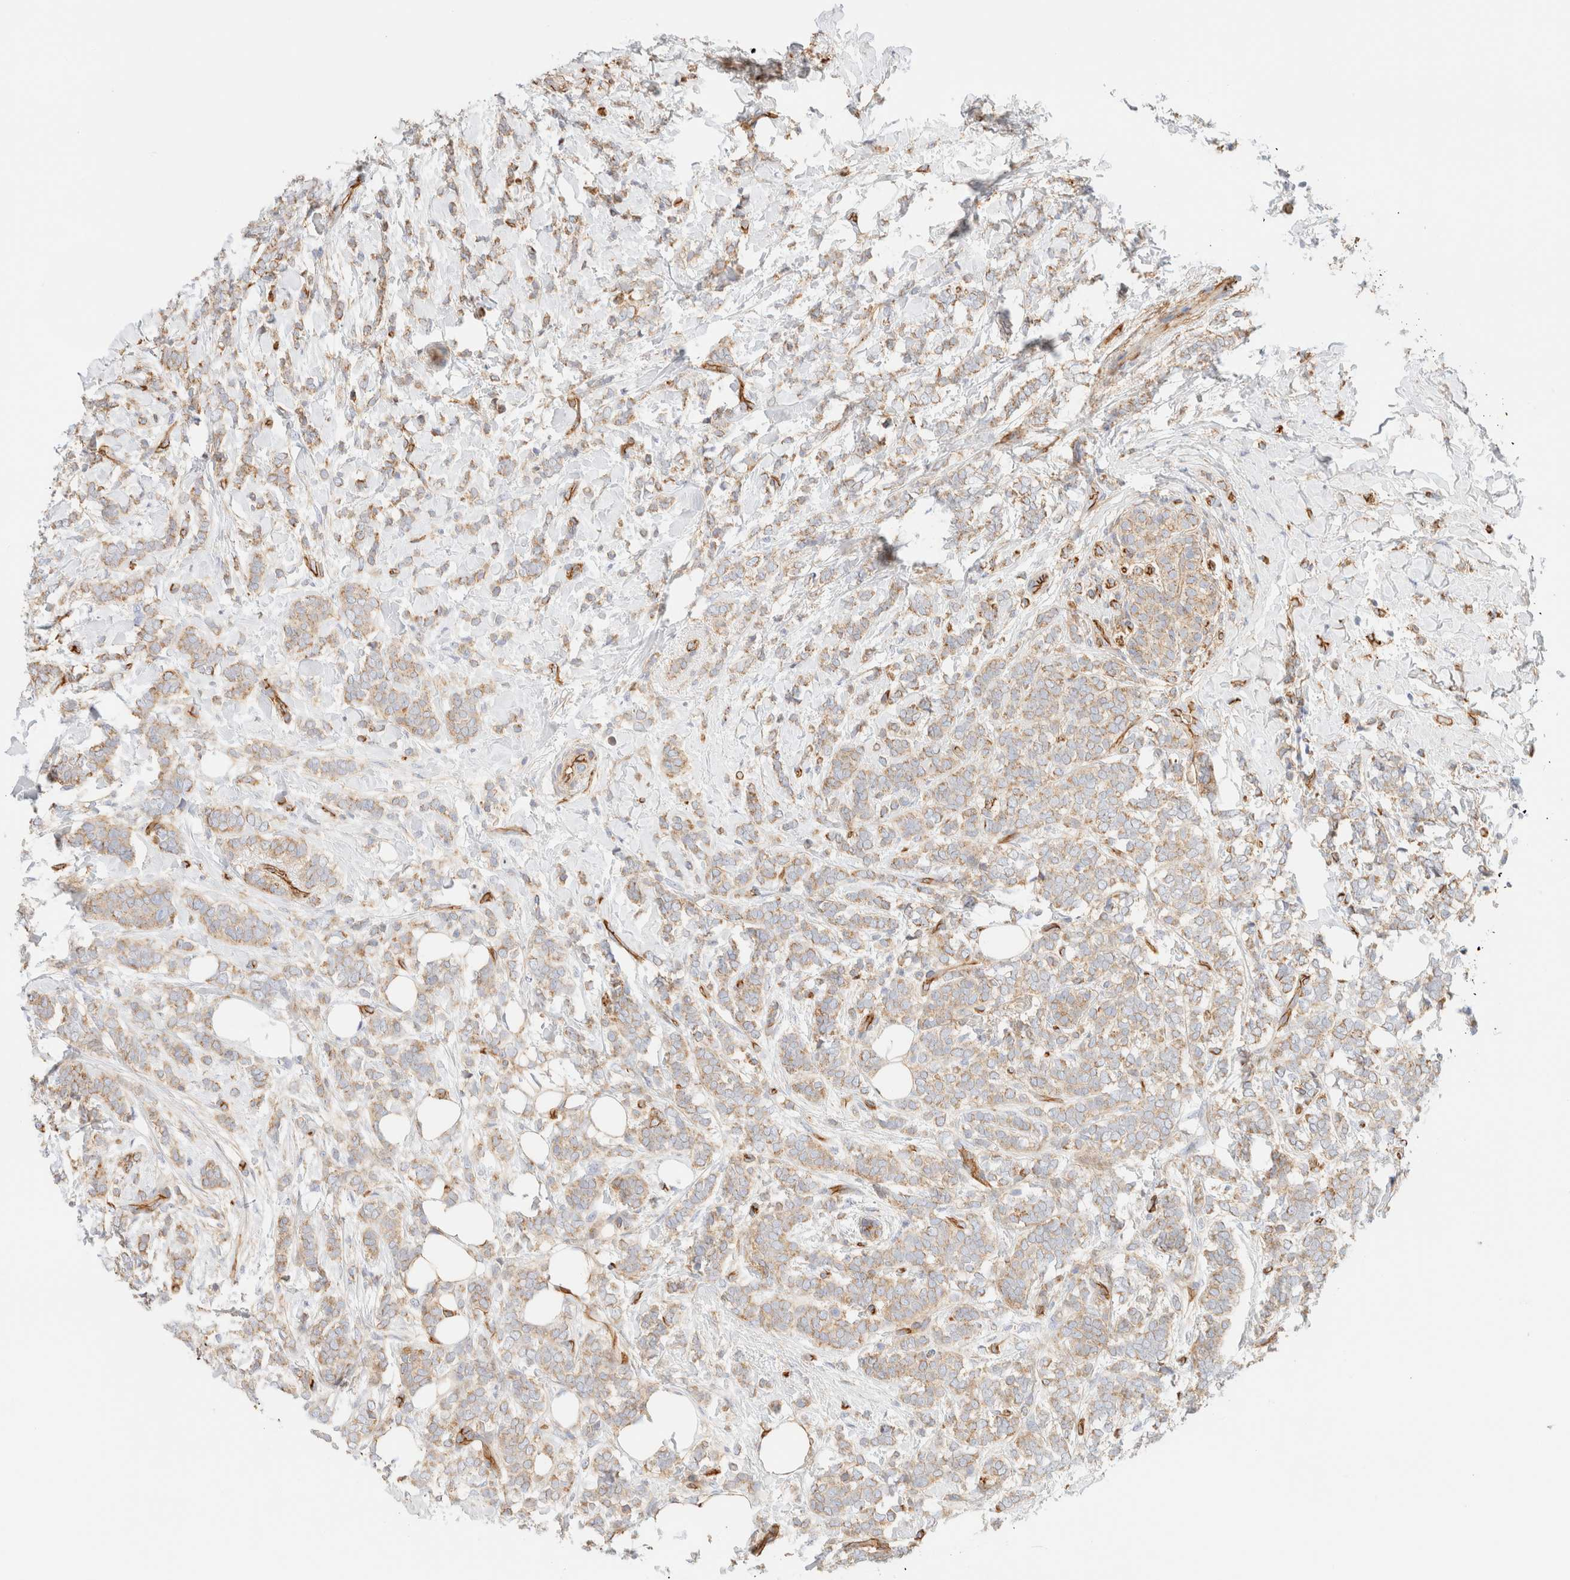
{"staining": {"intensity": "weak", "quantity": ">75%", "location": "cytoplasmic/membranous"}, "tissue": "breast cancer", "cell_type": "Tumor cells", "image_type": "cancer", "snomed": [{"axis": "morphology", "description": "Lobular carcinoma"}, {"axis": "topography", "description": "Breast"}], "caption": "This image exhibits IHC staining of lobular carcinoma (breast), with low weak cytoplasmic/membranous positivity in about >75% of tumor cells.", "gene": "CYB5R4", "patient": {"sex": "female", "age": 50}}